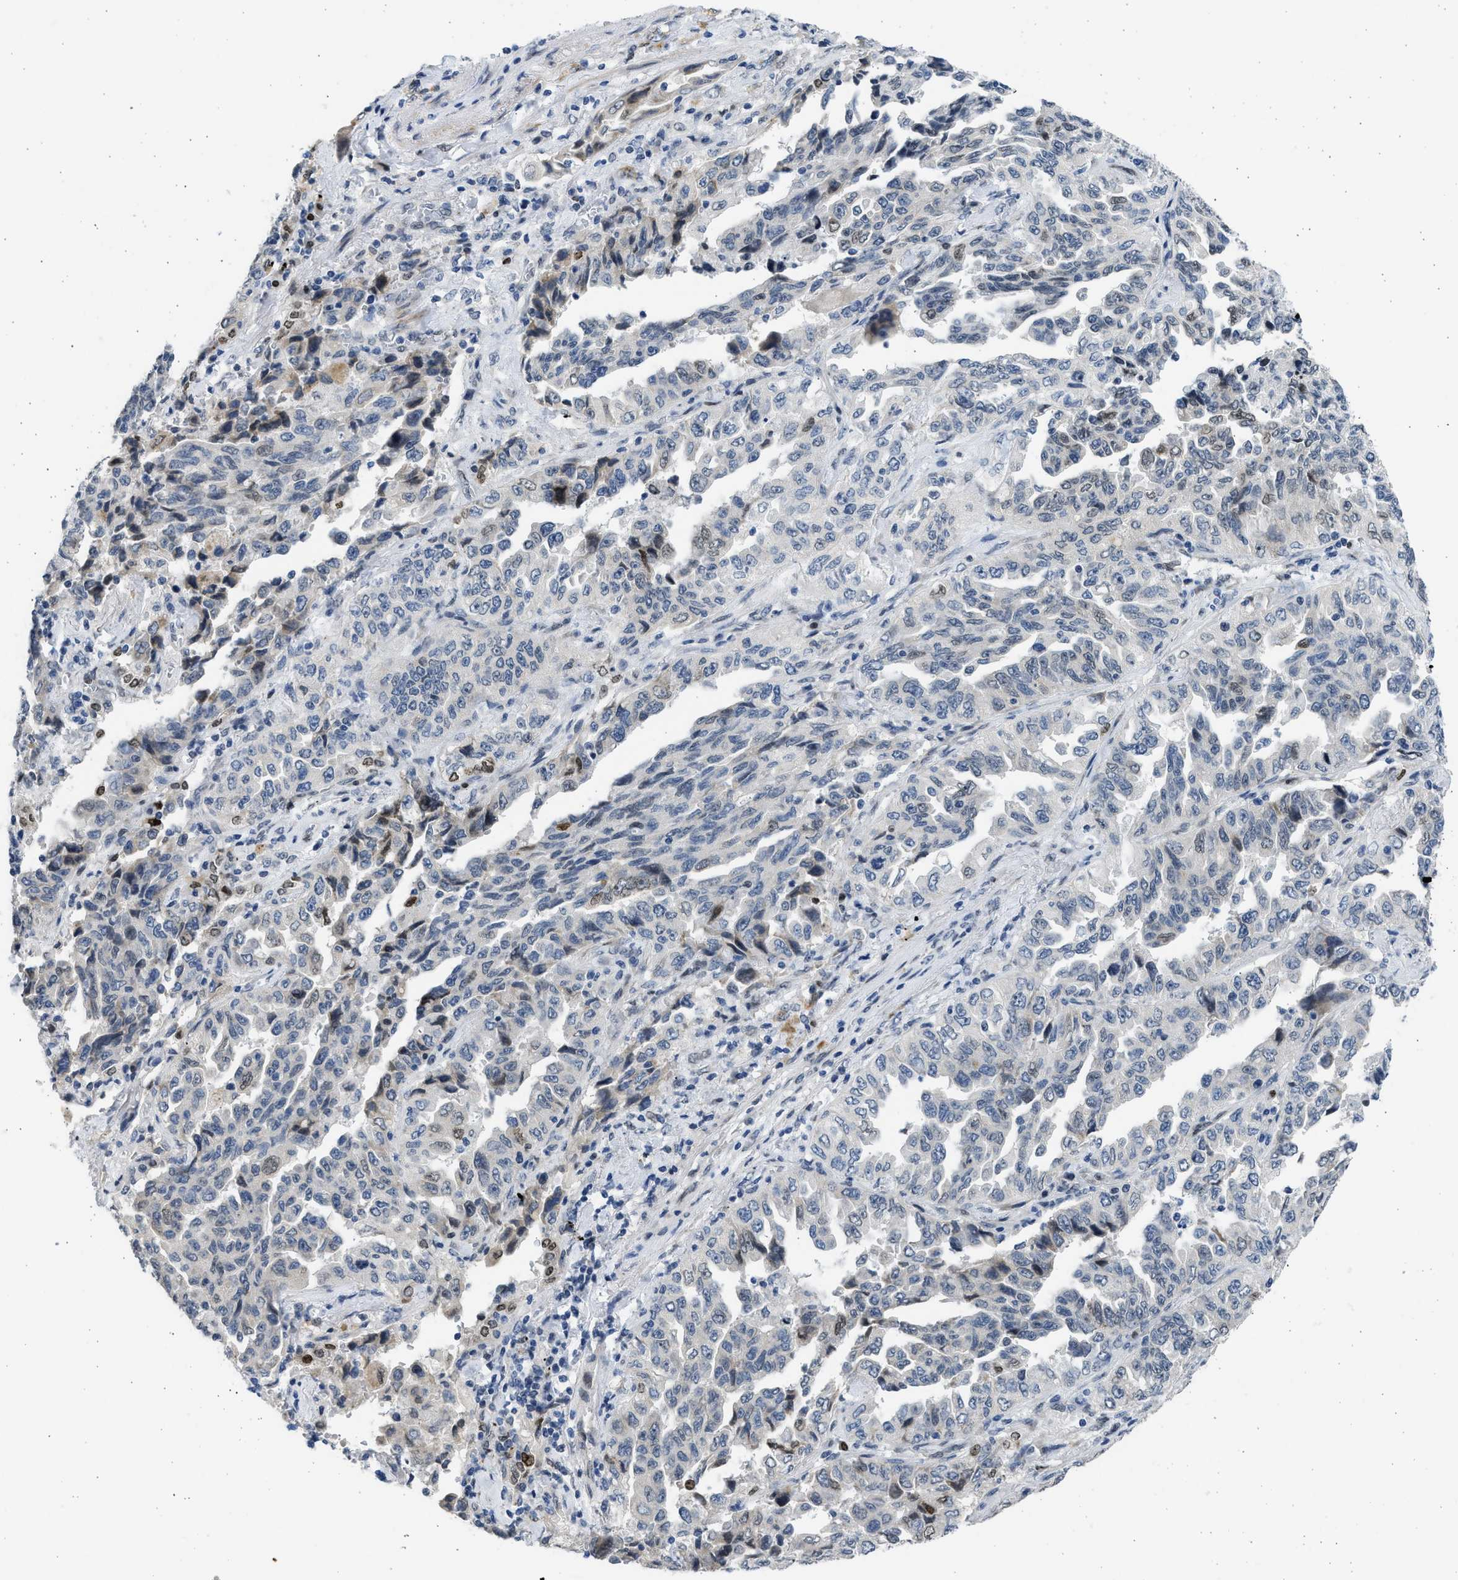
{"staining": {"intensity": "moderate", "quantity": "<25%", "location": "nuclear"}, "tissue": "lung cancer", "cell_type": "Tumor cells", "image_type": "cancer", "snomed": [{"axis": "morphology", "description": "Adenocarcinoma, NOS"}, {"axis": "topography", "description": "Lung"}], "caption": "Lung cancer (adenocarcinoma) tissue demonstrates moderate nuclear expression in approximately <25% of tumor cells, visualized by immunohistochemistry.", "gene": "HMGN3", "patient": {"sex": "female", "age": 51}}